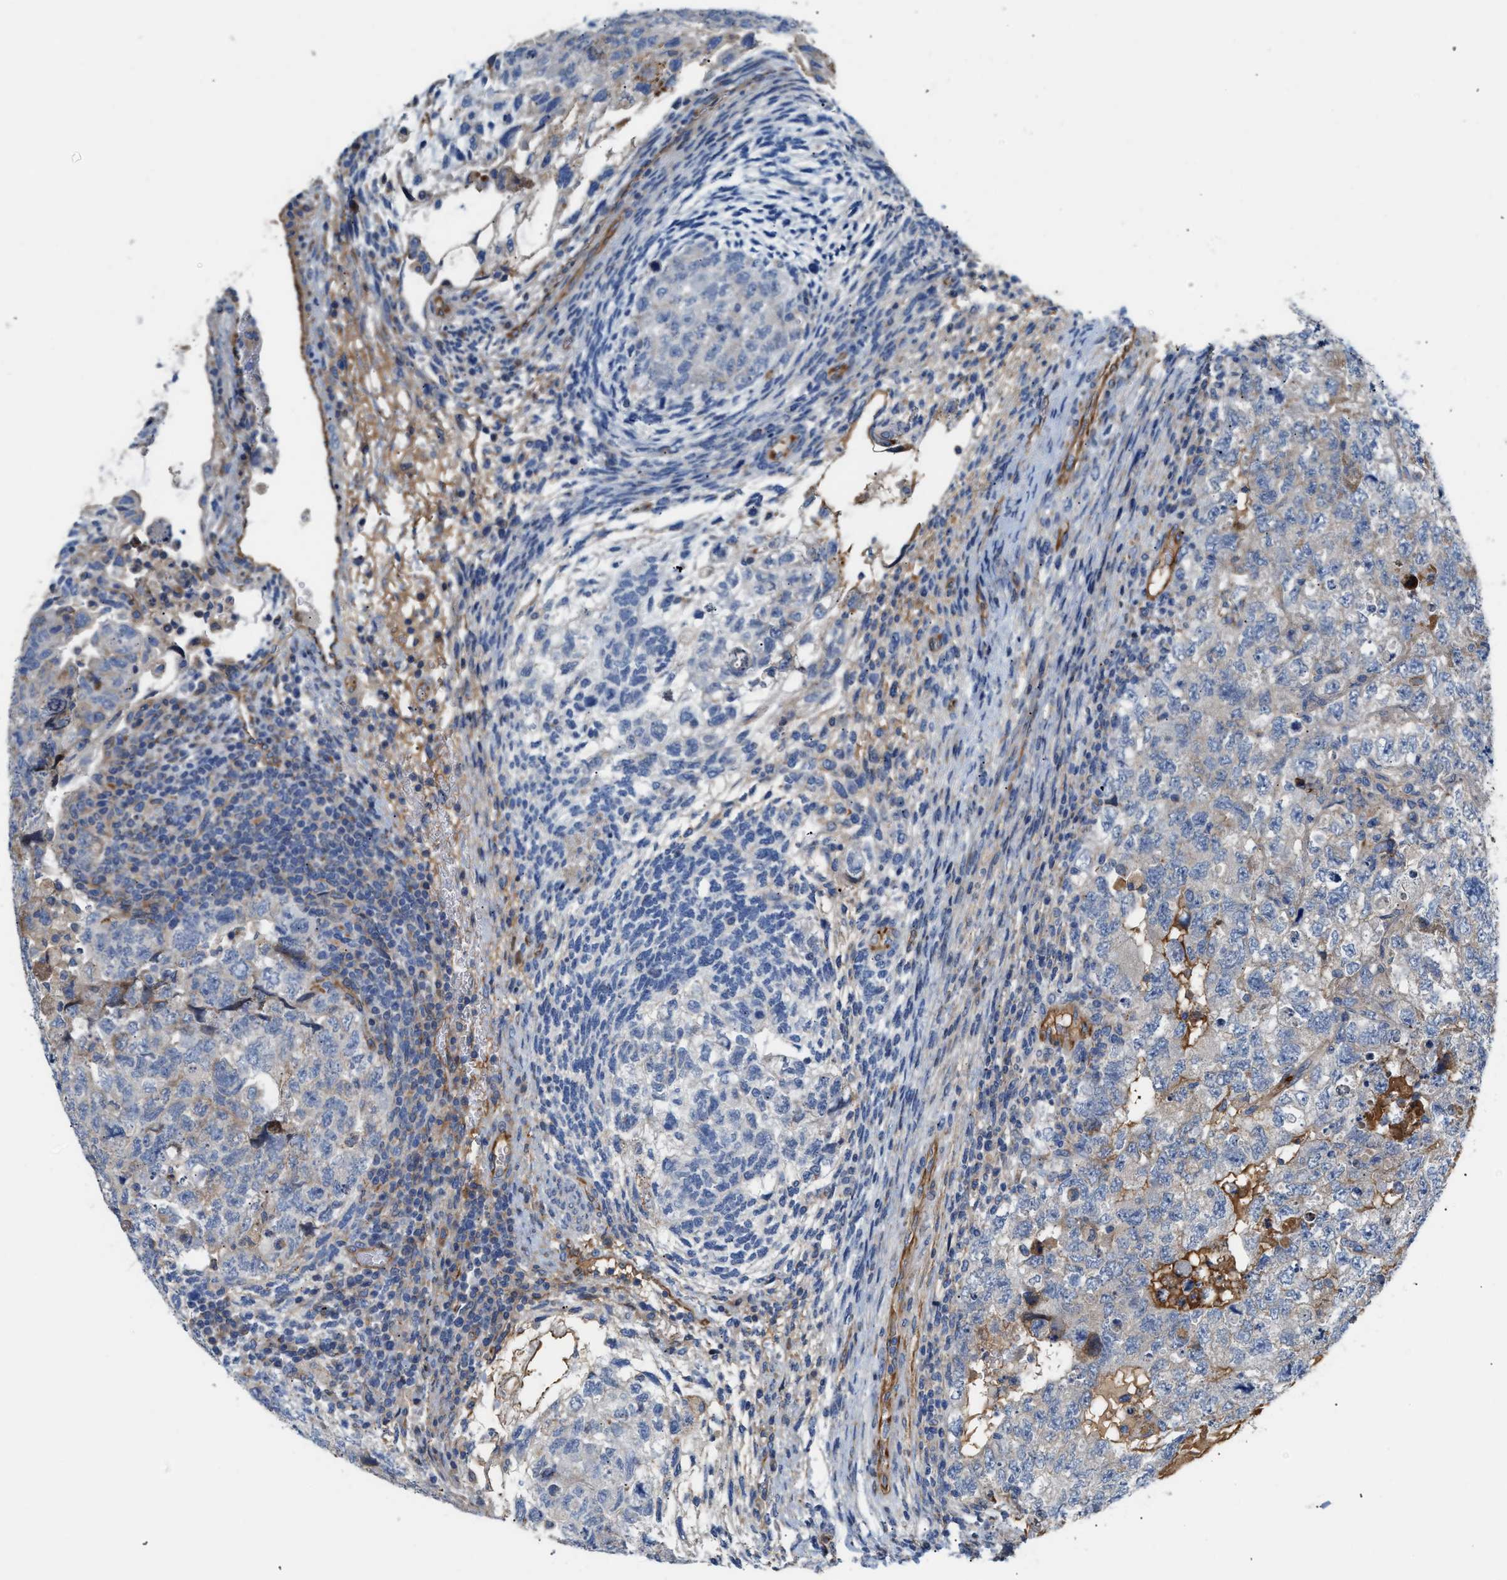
{"staining": {"intensity": "weak", "quantity": "<25%", "location": "cytoplasmic/membranous"}, "tissue": "testis cancer", "cell_type": "Tumor cells", "image_type": "cancer", "snomed": [{"axis": "morphology", "description": "Carcinoma, Embryonal, NOS"}, {"axis": "topography", "description": "Testis"}], "caption": "Micrograph shows no protein staining in tumor cells of embryonal carcinoma (testis) tissue.", "gene": "TFPI", "patient": {"sex": "male", "age": 36}}